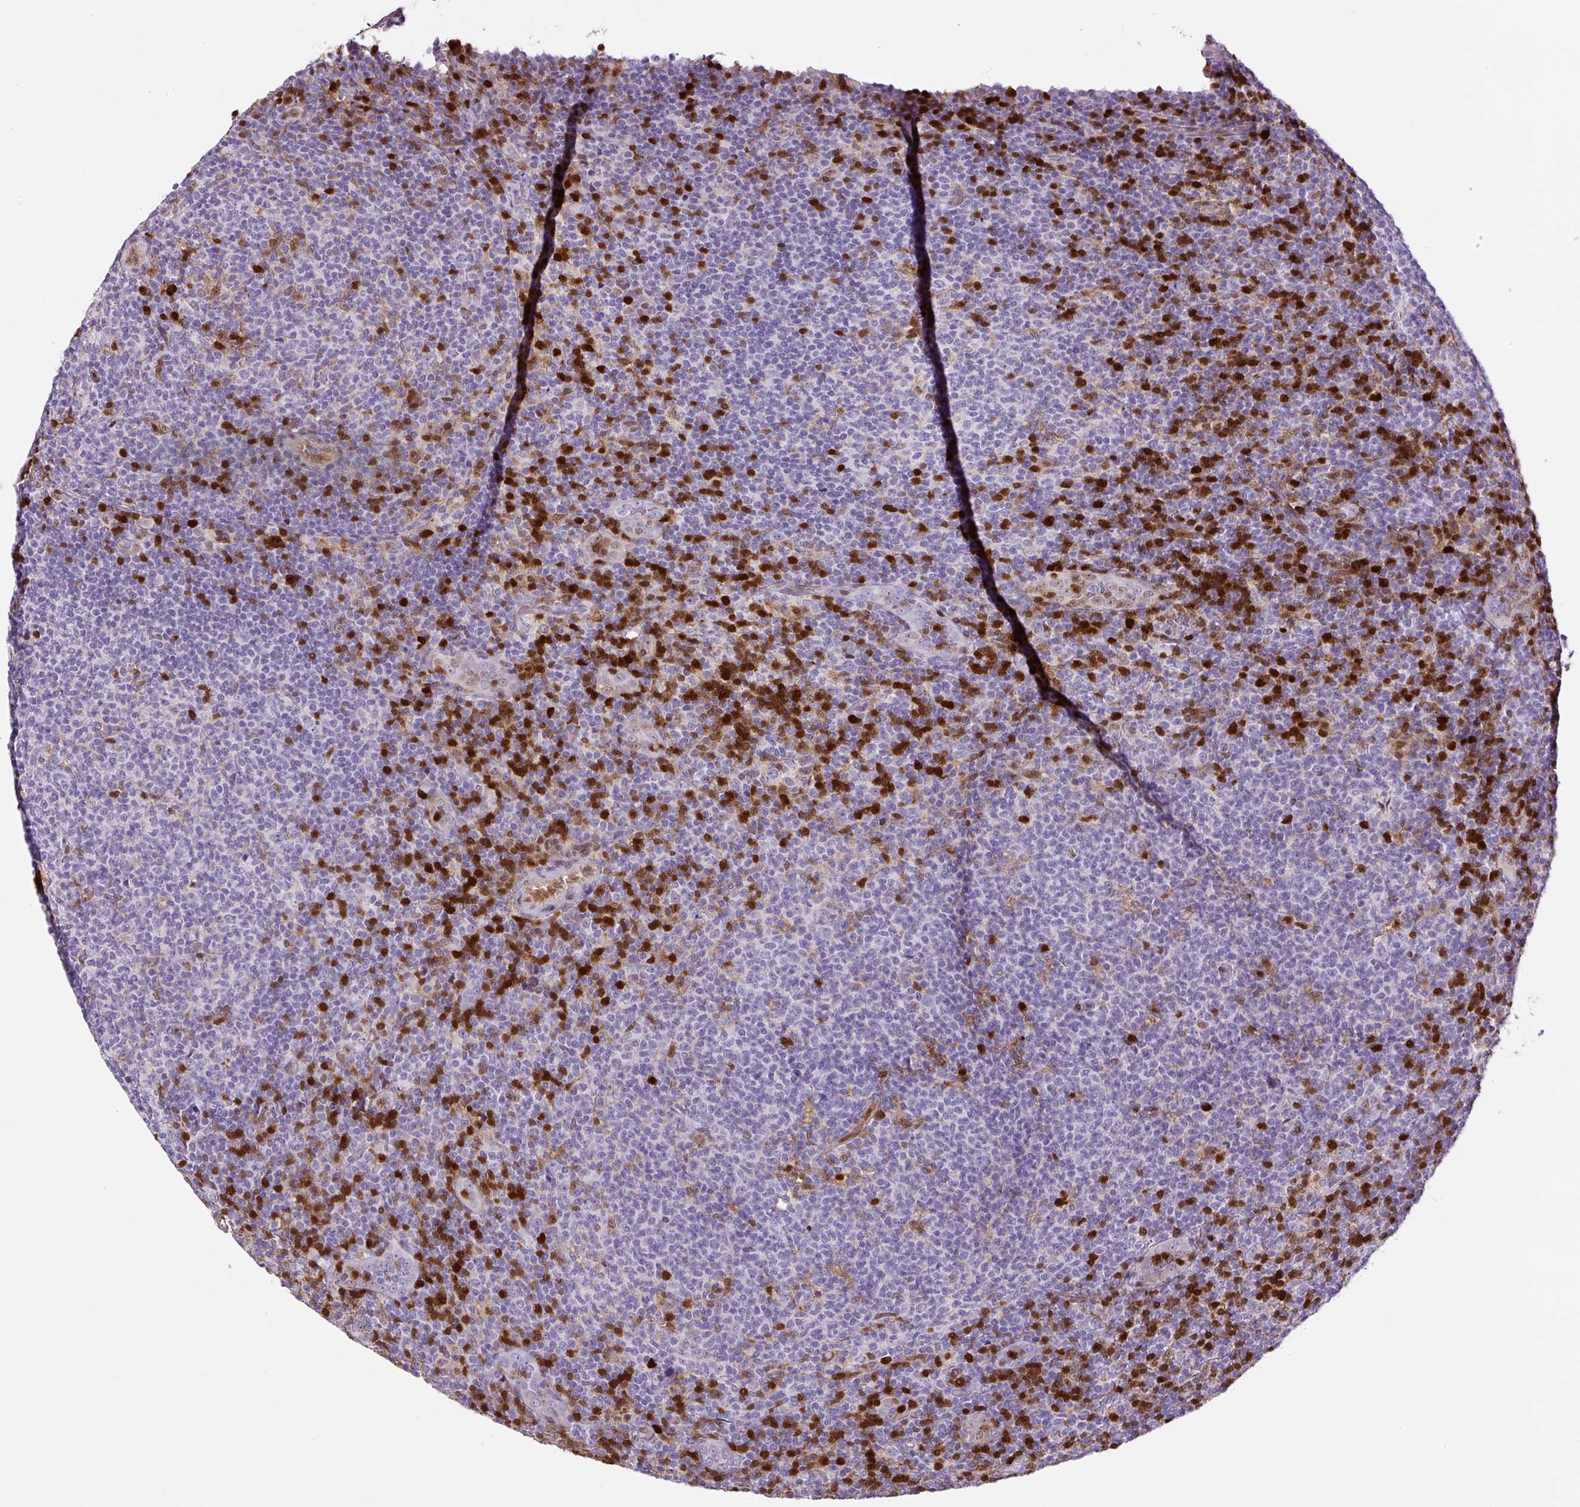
{"staining": {"intensity": "negative", "quantity": "none", "location": "none"}, "tissue": "lymphoma", "cell_type": "Tumor cells", "image_type": "cancer", "snomed": [{"axis": "morphology", "description": "Malignant lymphoma, non-Hodgkin's type, Low grade"}, {"axis": "topography", "description": "Lymph node"}], "caption": "A photomicrograph of human low-grade malignant lymphoma, non-Hodgkin's type is negative for staining in tumor cells.", "gene": "ANXA1", "patient": {"sex": "male", "age": 66}}